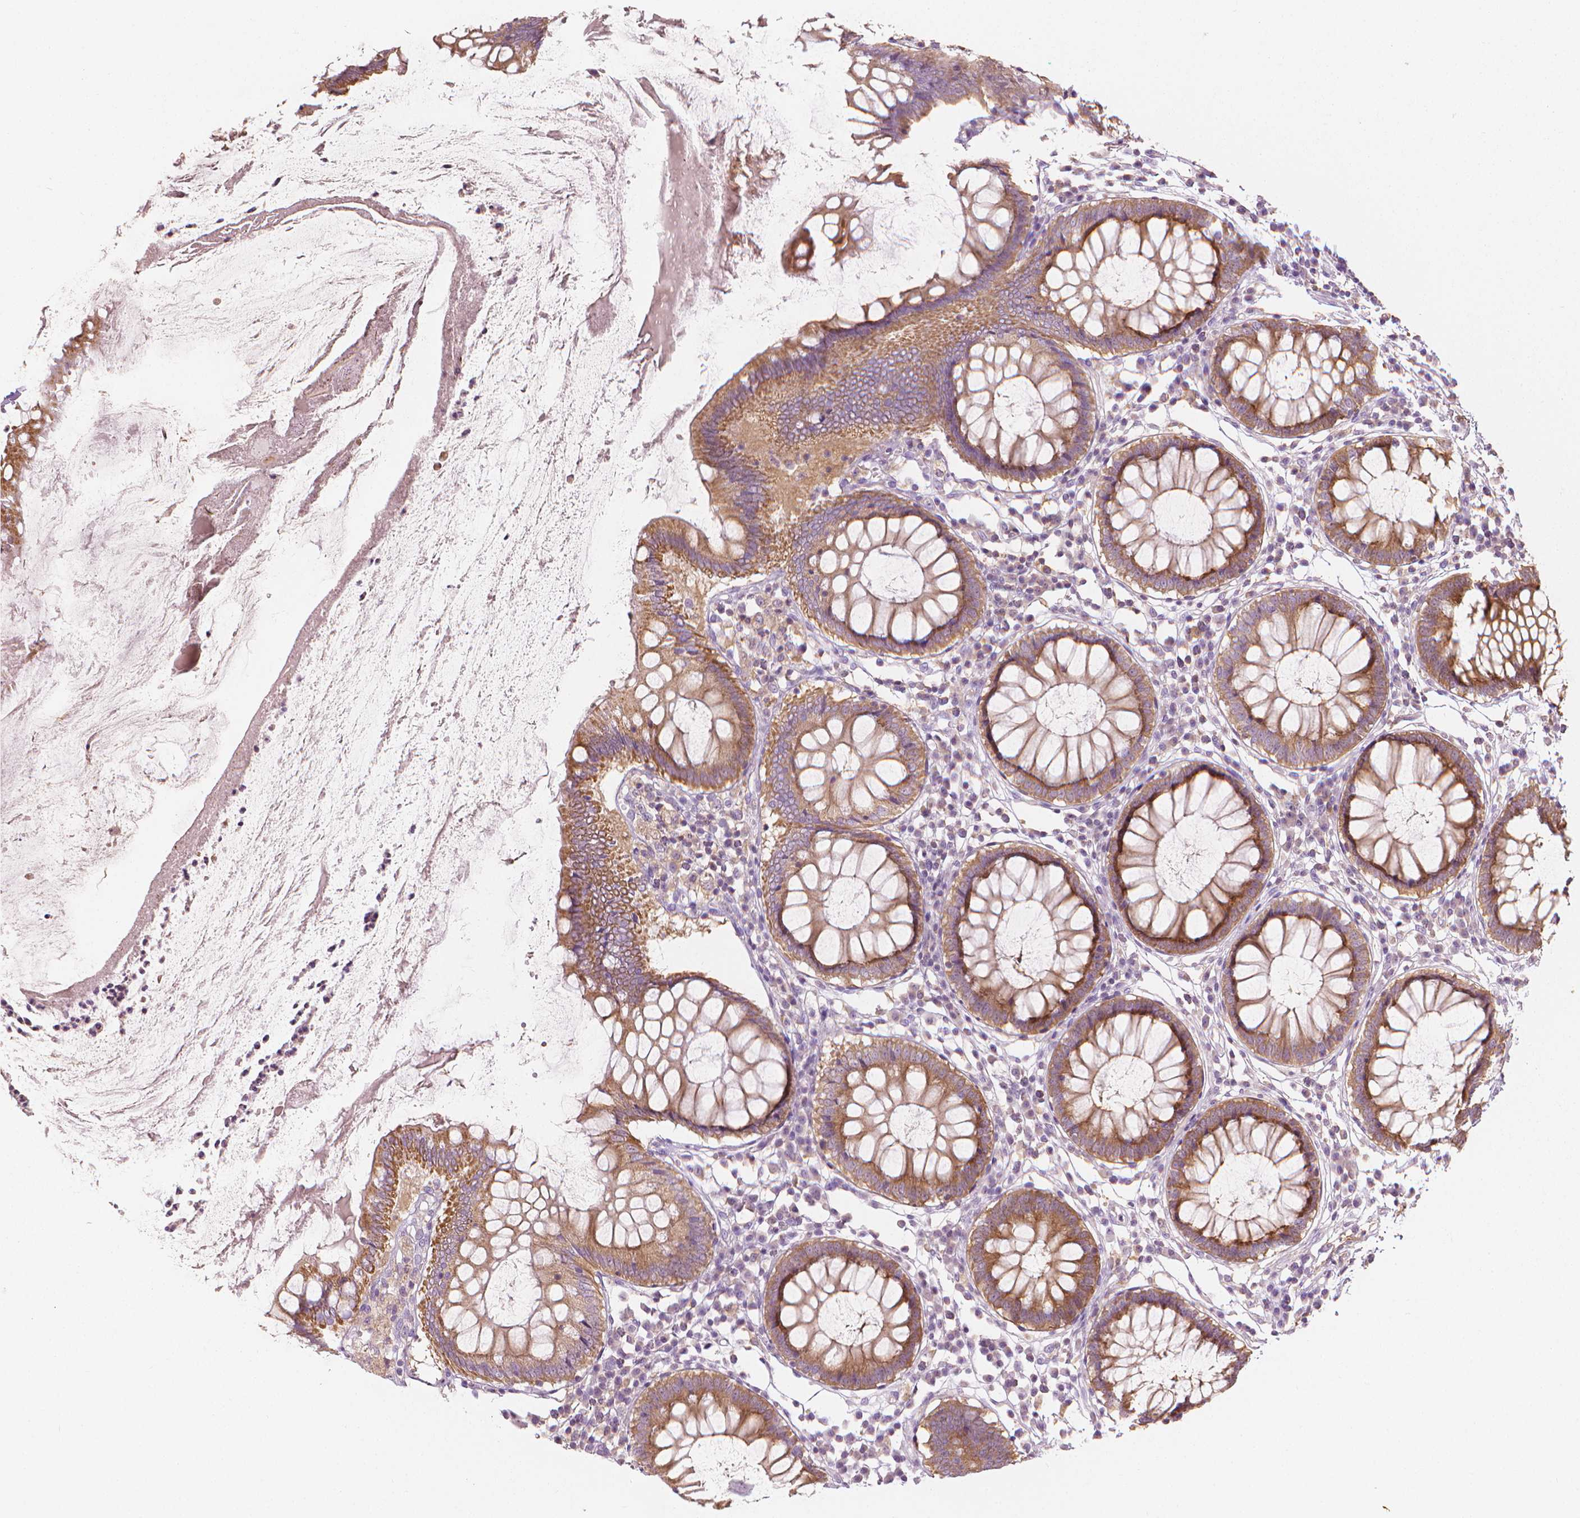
{"staining": {"intensity": "negative", "quantity": "none", "location": "none"}, "tissue": "colon", "cell_type": "Endothelial cells", "image_type": "normal", "snomed": [{"axis": "morphology", "description": "Normal tissue, NOS"}, {"axis": "morphology", "description": "Adenocarcinoma, NOS"}, {"axis": "topography", "description": "Colon"}], "caption": "Immunohistochemistry (IHC) histopathology image of unremarkable colon: colon stained with DAB (3,3'-diaminobenzidine) reveals no significant protein positivity in endothelial cells. (DAB (3,3'-diaminobenzidine) immunohistochemistry (IHC), high magnification).", "gene": "SHMT1", "patient": {"sex": "male", "age": 83}}